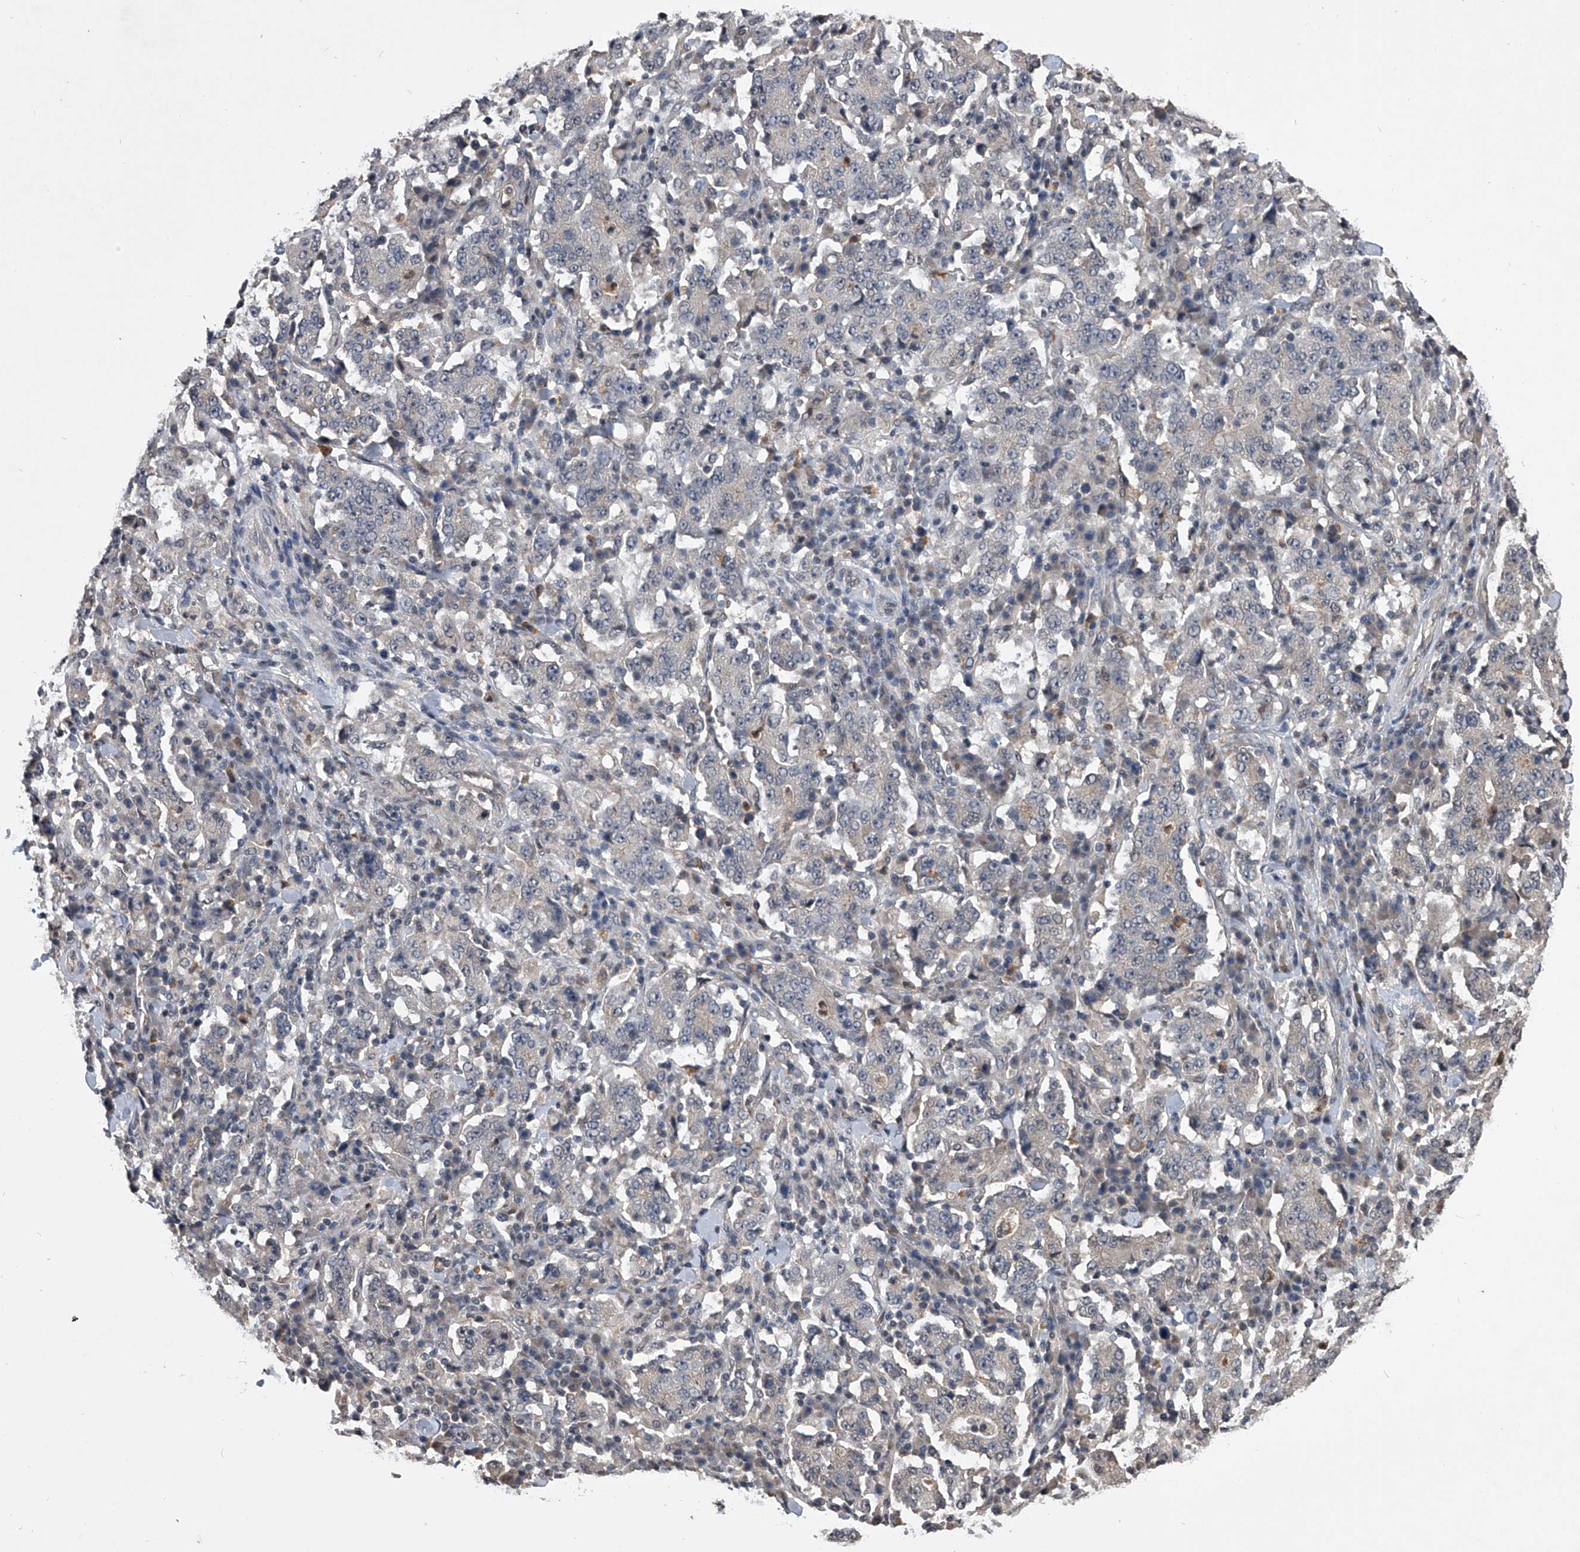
{"staining": {"intensity": "negative", "quantity": "none", "location": "none"}, "tissue": "stomach cancer", "cell_type": "Tumor cells", "image_type": "cancer", "snomed": [{"axis": "morphology", "description": "Normal tissue, NOS"}, {"axis": "morphology", "description": "Adenocarcinoma, NOS"}, {"axis": "topography", "description": "Stomach, upper"}, {"axis": "topography", "description": "Stomach"}], "caption": "A micrograph of stomach cancer stained for a protein displays no brown staining in tumor cells.", "gene": "TSNAX", "patient": {"sex": "male", "age": 59}}